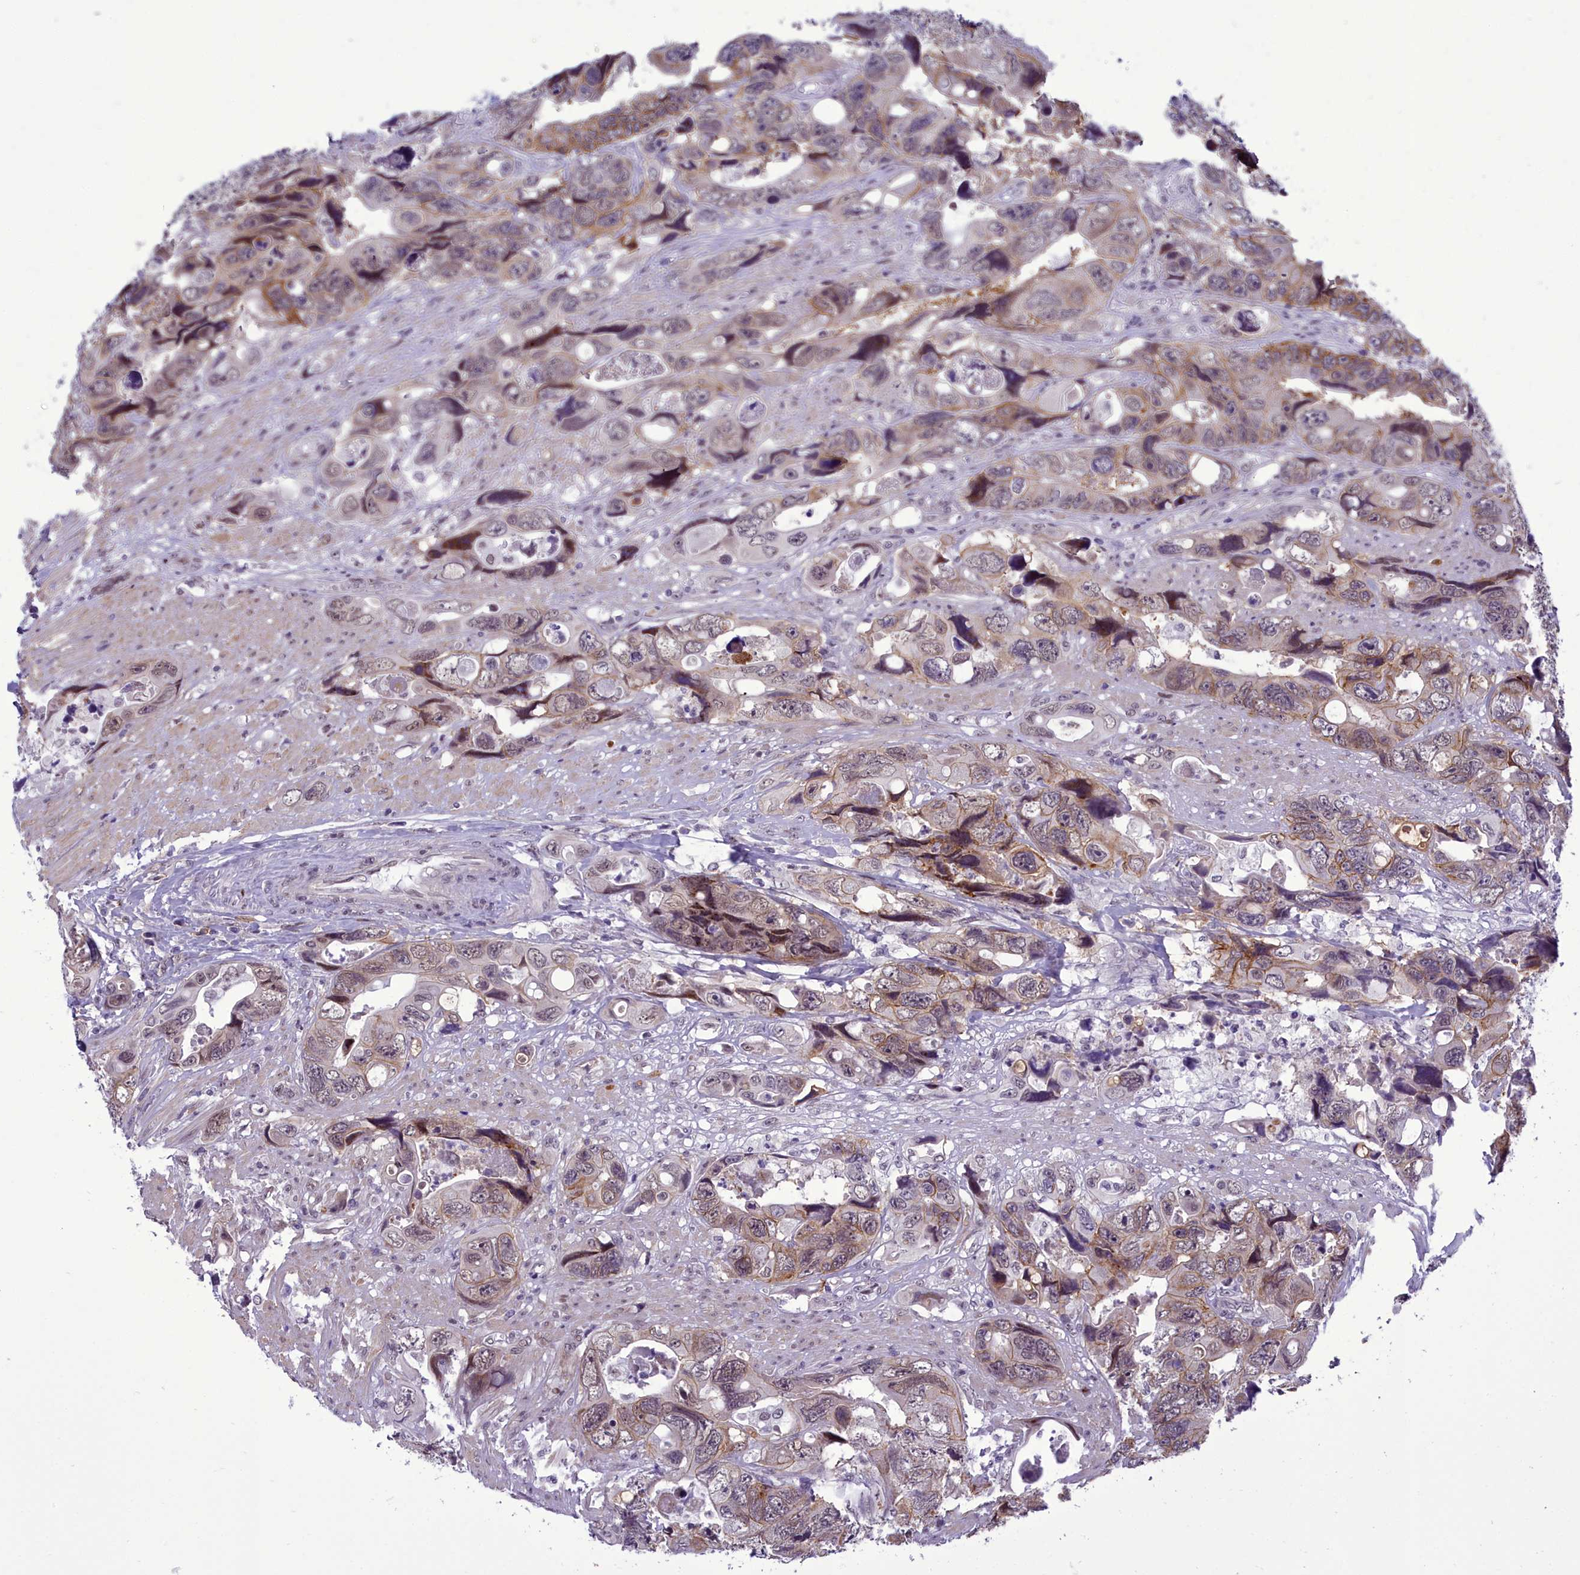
{"staining": {"intensity": "moderate", "quantity": "<25%", "location": "cytoplasmic/membranous,nuclear"}, "tissue": "colorectal cancer", "cell_type": "Tumor cells", "image_type": "cancer", "snomed": [{"axis": "morphology", "description": "Adenocarcinoma, NOS"}, {"axis": "topography", "description": "Rectum"}], "caption": "Moderate cytoplasmic/membranous and nuclear protein positivity is seen in about <25% of tumor cells in colorectal cancer. (DAB = brown stain, brightfield microscopy at high magnification).", "gene": "CEACAM19", "patient": {"sex": "male", "age": 57}}